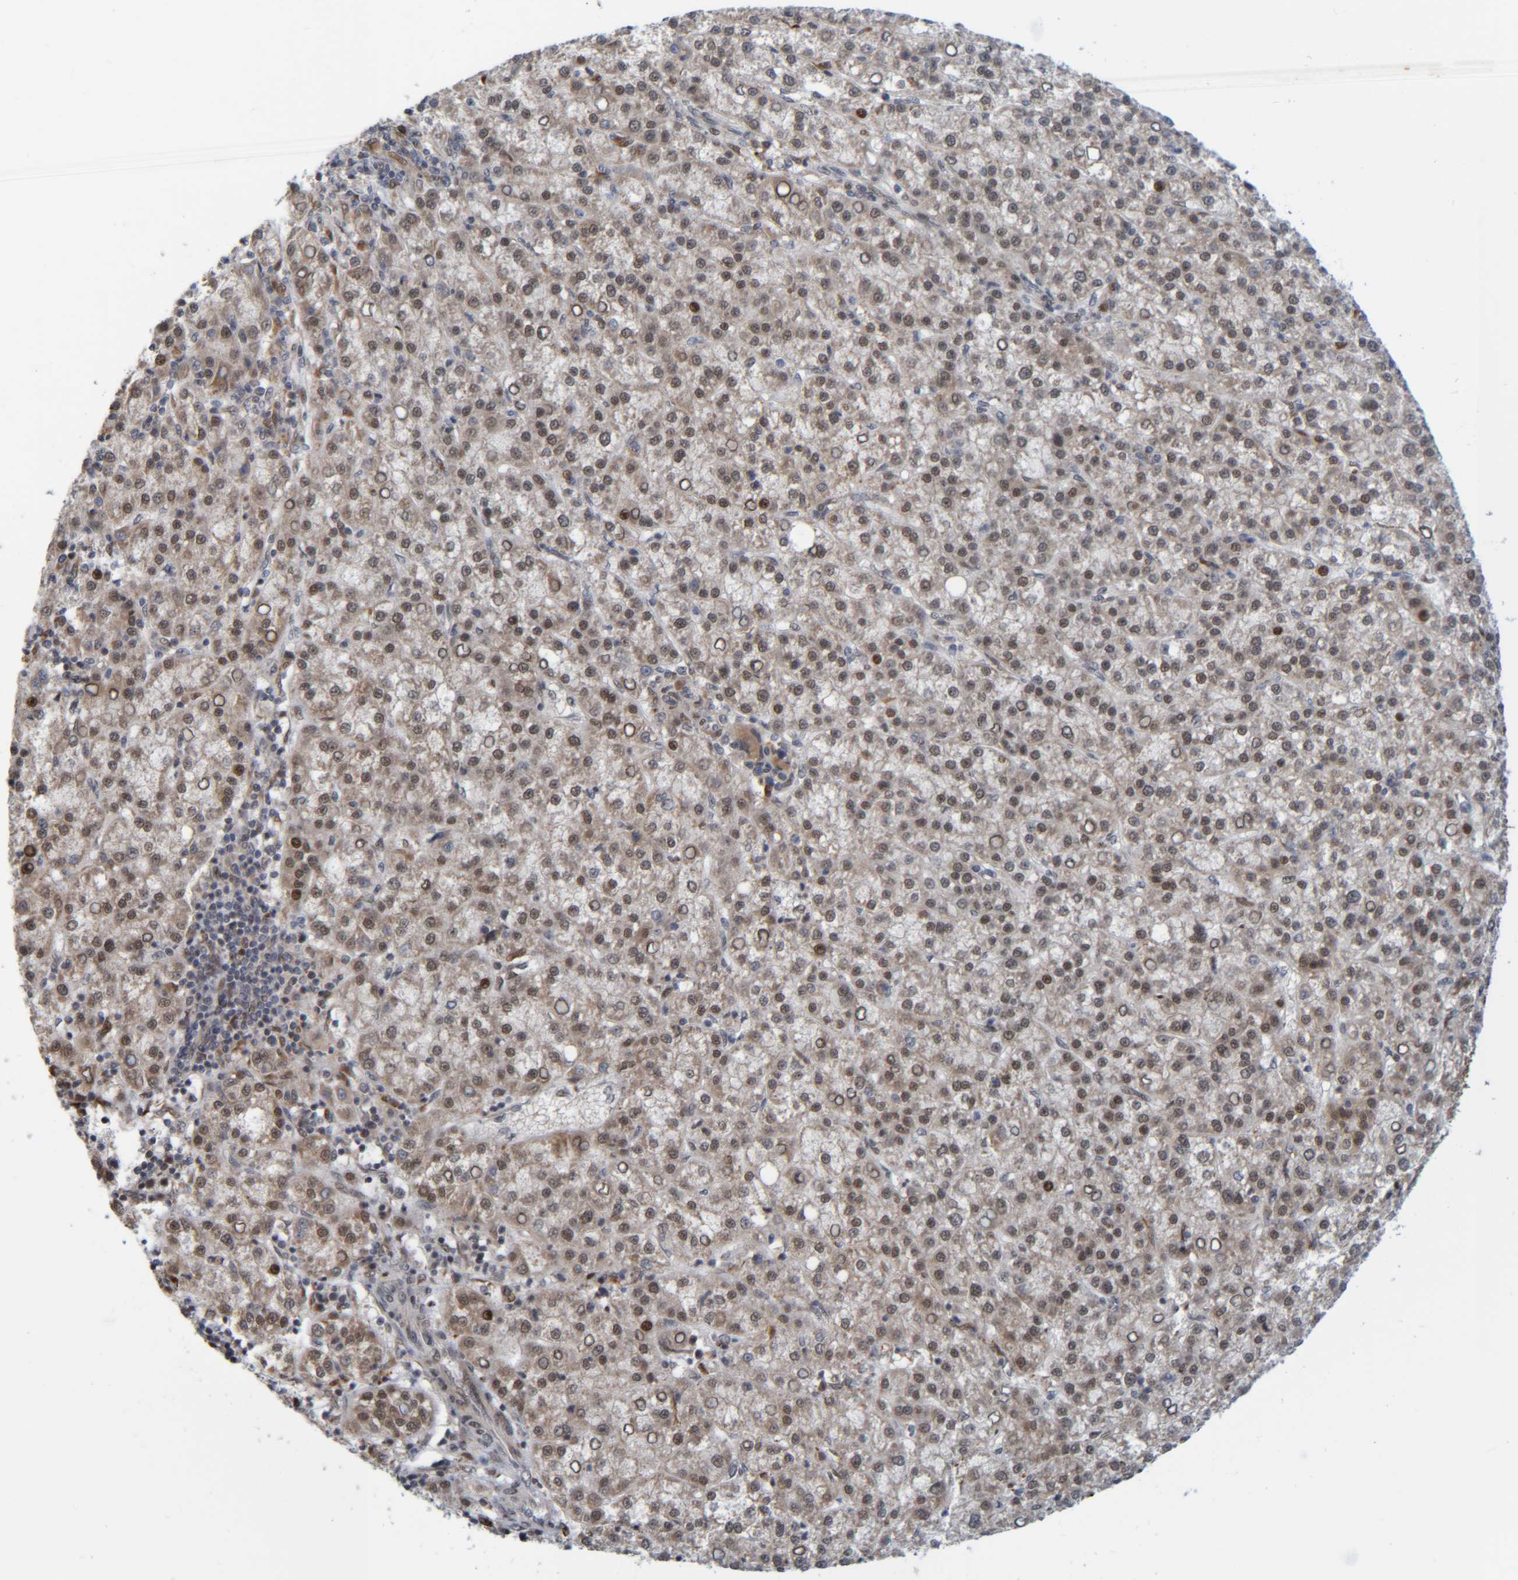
{"staining": {"intensity": "weak", "quantity": "25%-75%", "location": "nuclear"}, "tissue": "liver cancer", "cell_type": "Tumor cells", "image_type": "cancer", "snomed": [{"axis": "morphology", "description": "Carcinoma, Hepatocellular, NOS"}, {"axis": "topography", "description": "Liver"}], "caption": "This image reveals immunohistochemistry staining of liver cancer, with low weak nuclear expression in approximately 25%-75% of tumor cells.", "gene": "CCDC57", "patient": {"sex": "female", "age": 58}}